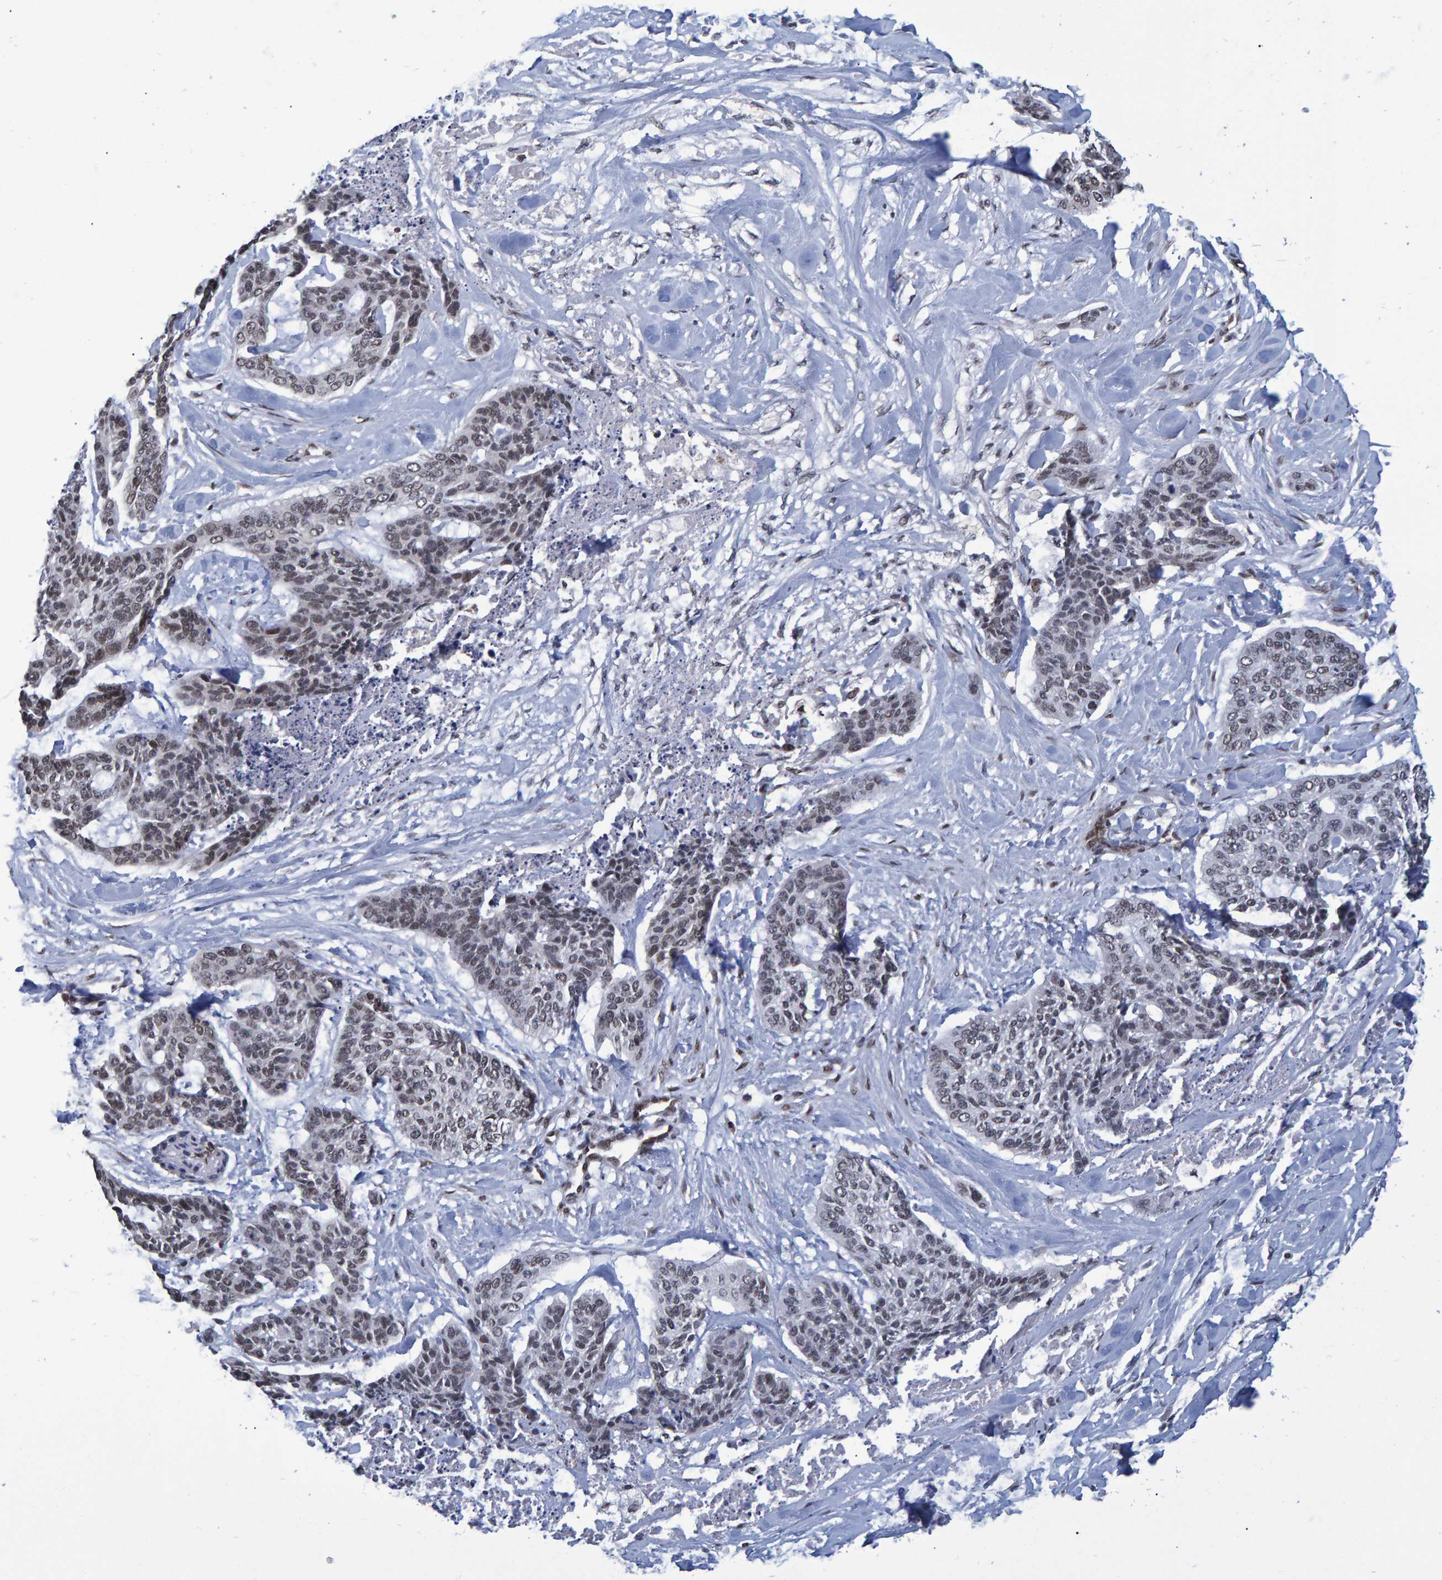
{"staining": {"intensity": "weak", "quantity": ">75%", "location": "nuclear"}, "tissue": "skin cancer", "cell_type": "Tumor cells", "image_type": "cancer", "snomed": [{"axis": "morphology", "description": "Basal cell carcinoma"}, {"axis": "topography", "description": "Skin"}], "caption": "A histopathology image of skin cancer (basal cell carcinoma) stained for a protein demonstrates weak nuclear brown staining in tumor cells.", "gene": "QKI", "patient": {"sex": "female", "age": 64}}